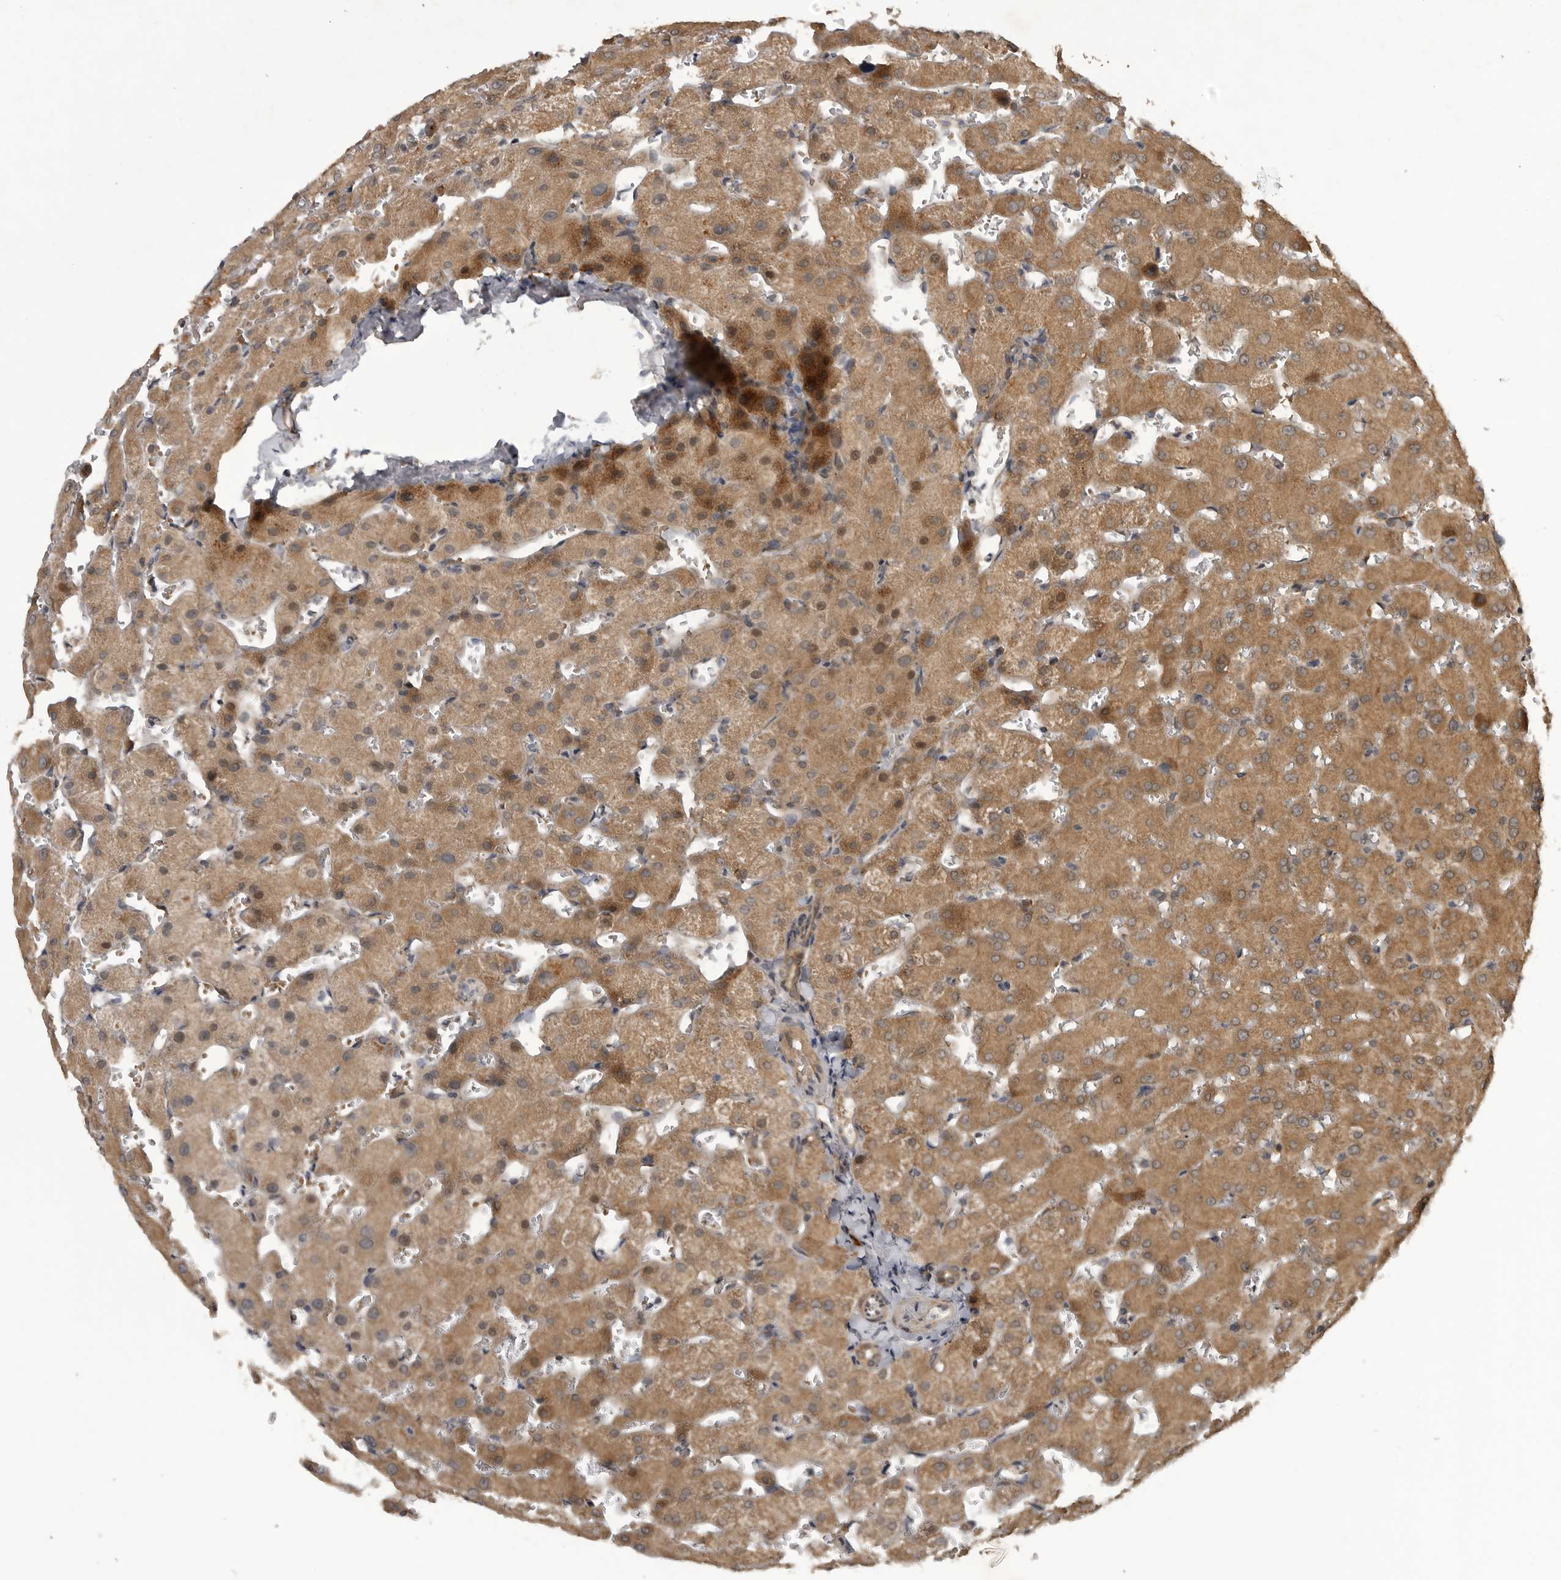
{"staining": {"intensity": "moderate", "quantity": ">75%", "location": "cytoplasmic/membranous"}, "tissue": "liver", "cell_type": "Cholangiocytes", "image_type": "normal", "snomed": [{"axis": "morphology", "description": "Normal tissue, NOS"}, {"axis": "topography", "description": "Liver"}], "caption": "Brown immunohistochemical staining in benign liver shows moderate cytoplasmic/membranous expression in approximately >75% of cholangiocytes.", "gene": "AKAP7", "patient": {"sex": "female", "age": 63}}